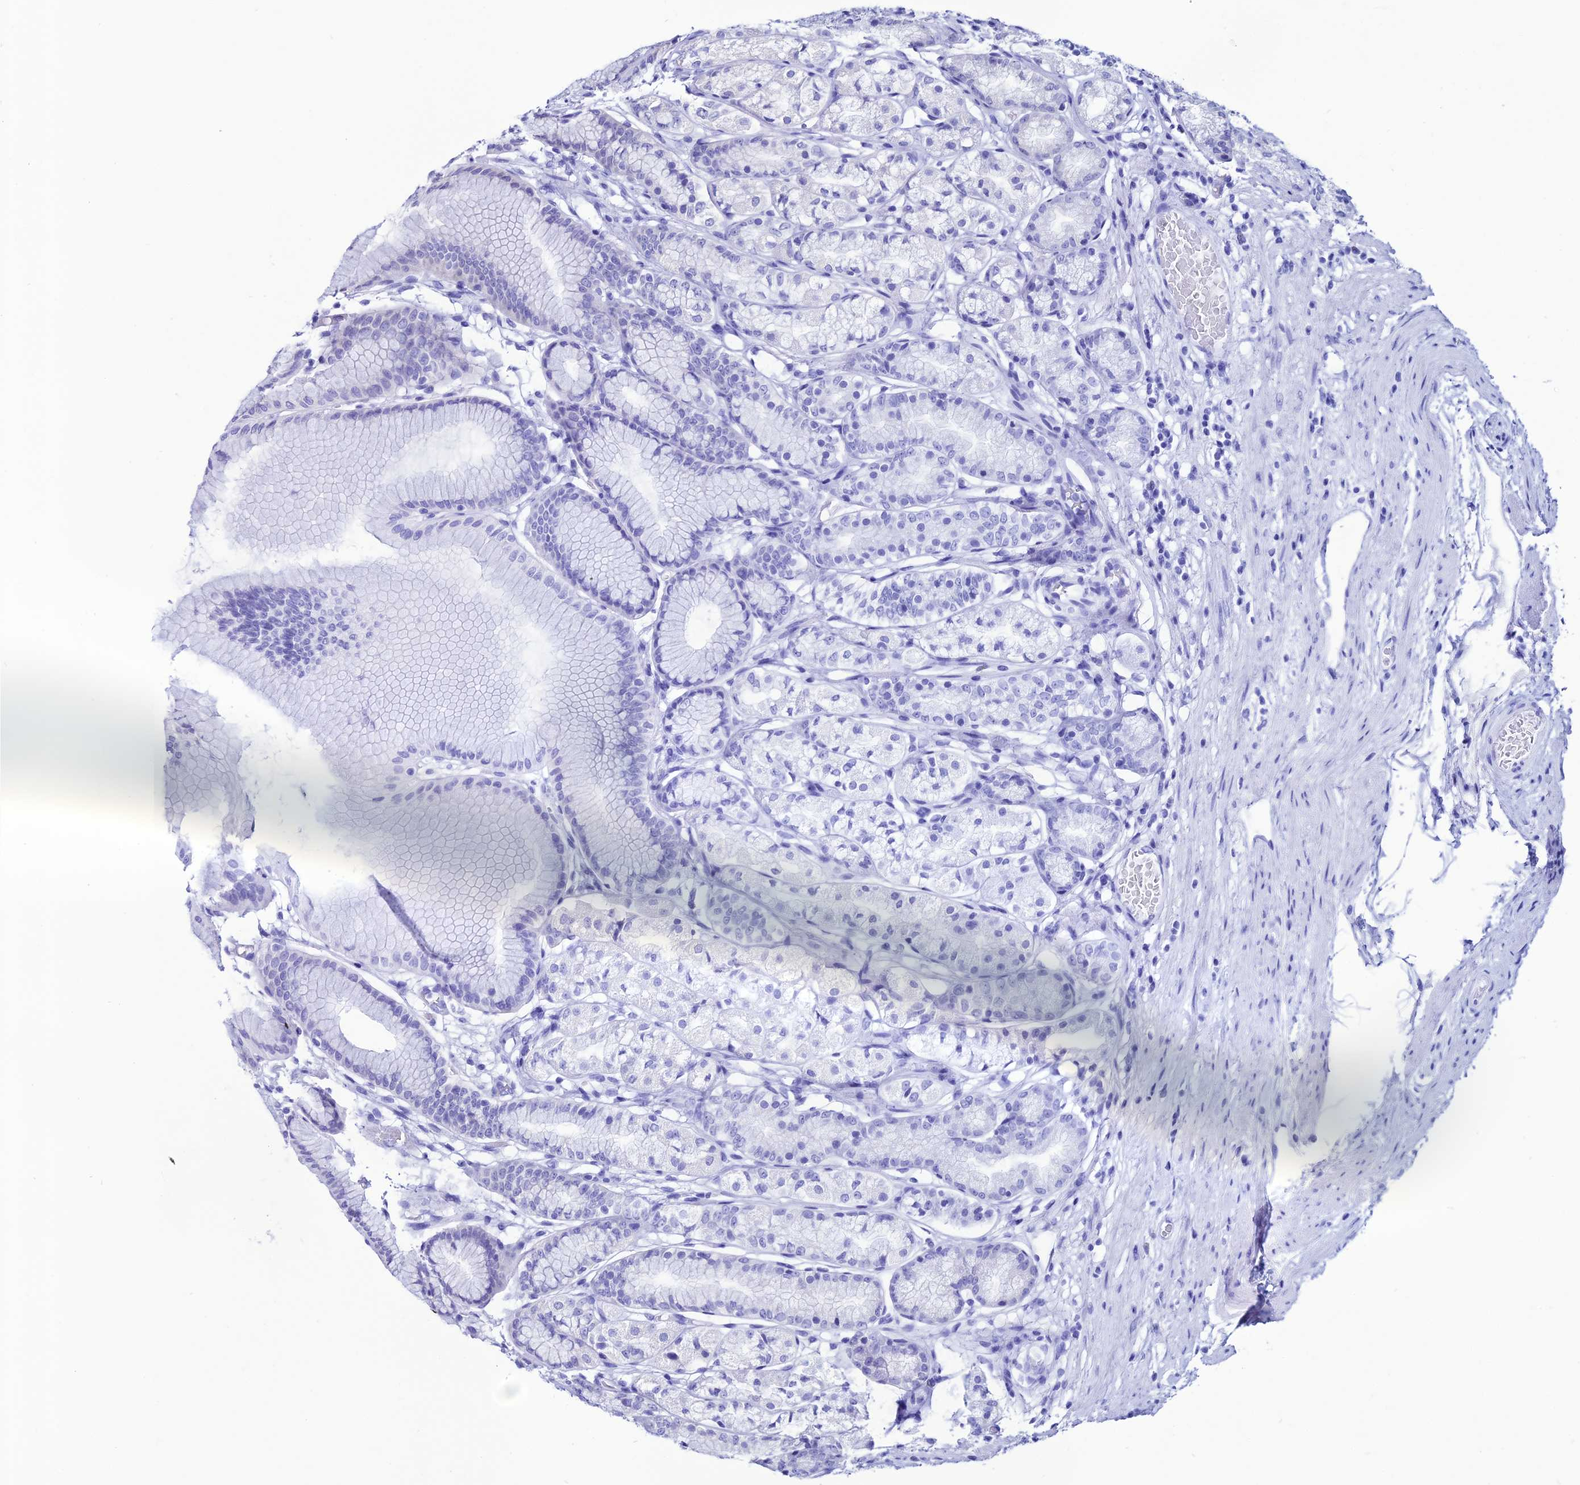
{"staining": {"intensity": "negative", "quantity": "none", "location": "none"}, "tissue": "stomach", "cell_type": "Glandular cells", "image_type": "normal", "snomed": [{"axis": "morphology", "description": "Normal tissue, NOS"}, {"axis": "morphology", "description": "Adenocarcinoma, NOS"}, {"axis": "morphology", "description": "Adenocarcinoma, High grade"}, {"axis": "topography", "description": "Stomach, upper"}, {"axis": "topography", "description": "Stomach"}], "caption": "The image displays no staining of glandular cells in unremarkable stomach.", "gene": "FZD8", "patient": {"sex": "female", "age": 65}}